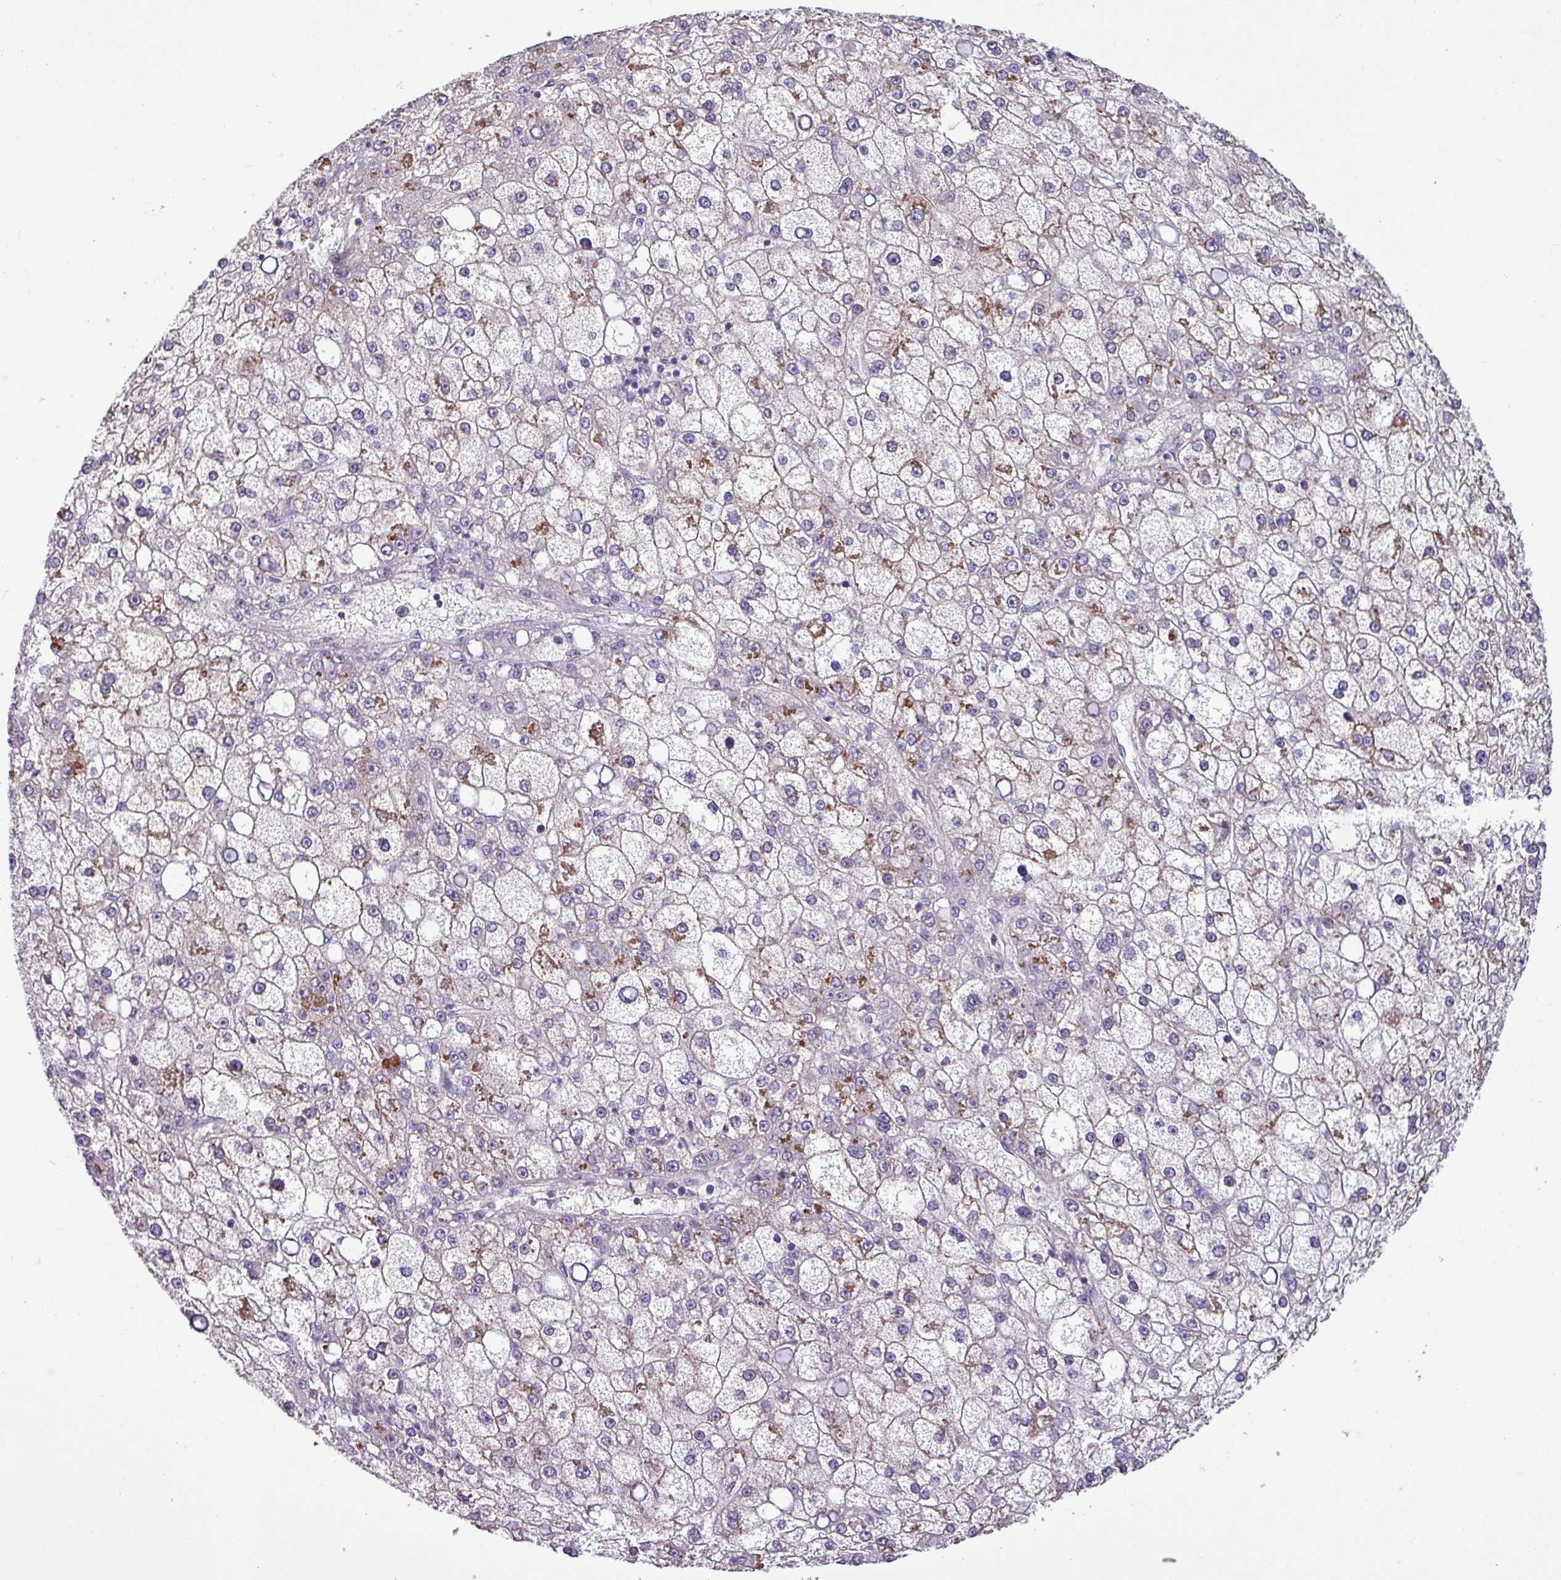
{"staining": {"intensity": "moderate", "quantity": "<25%", "location": "cytoplasmic/membranous"}, "tissue": "liver cancer", "cell_type": "Tumor cells", "image_type": "cancer", "snomed": [{"axis": "morphology", "description": "Carcinoma, Hepatocellular, NOS"}, {"axis": "topography", "description": "Liver"}], "caption": "This is an image of immunohistochemistry (IHC) staining of hepatocellular carcinoma (liver), which shows moderate expression in the cytoplasmic/membranous of tumor cells.", "gene": "SLC23A2", "patient": {"sex": "male", "age": 67}}